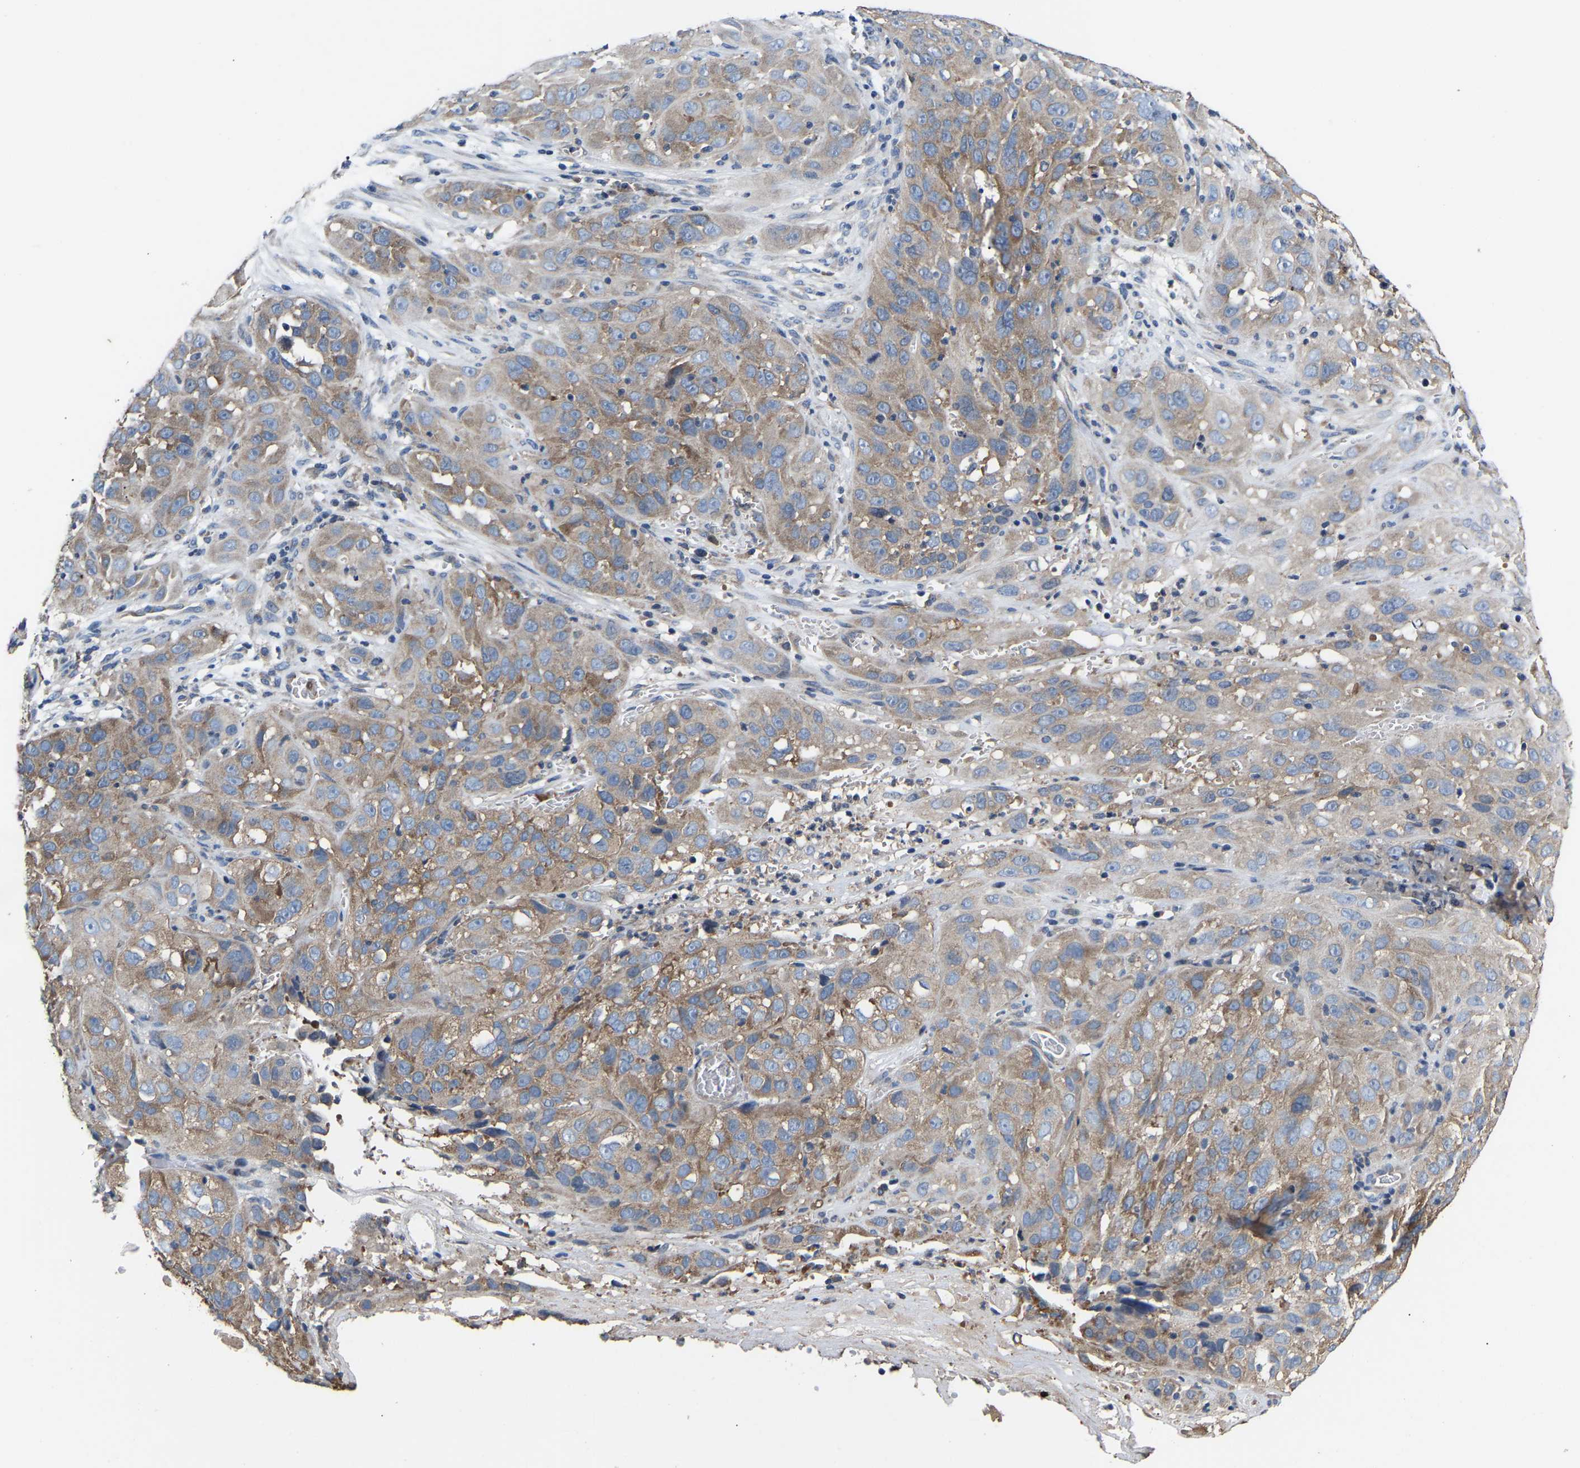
{"staining": {"intensity": "weak", "quantity": ">75%", "location": "cytoplasmic/membranous"}, "tissue": "cervical cancer", "cell_type": "Tumor cells", "image_type": "cancer", "snomed": [{"axis": "morphology", "description": "Squamous cell carcinoma, NOS"}, {"axis": "topography", "description": "Cervix"}], "caption": "Protein expression analysis of squamous cell carcinoma (cervical) displays weak cytoplasmic/membranous expression in about >75% of tumor cells.", "gene": "AIMP2", "patient": {"sex": "female", "age": 32}}